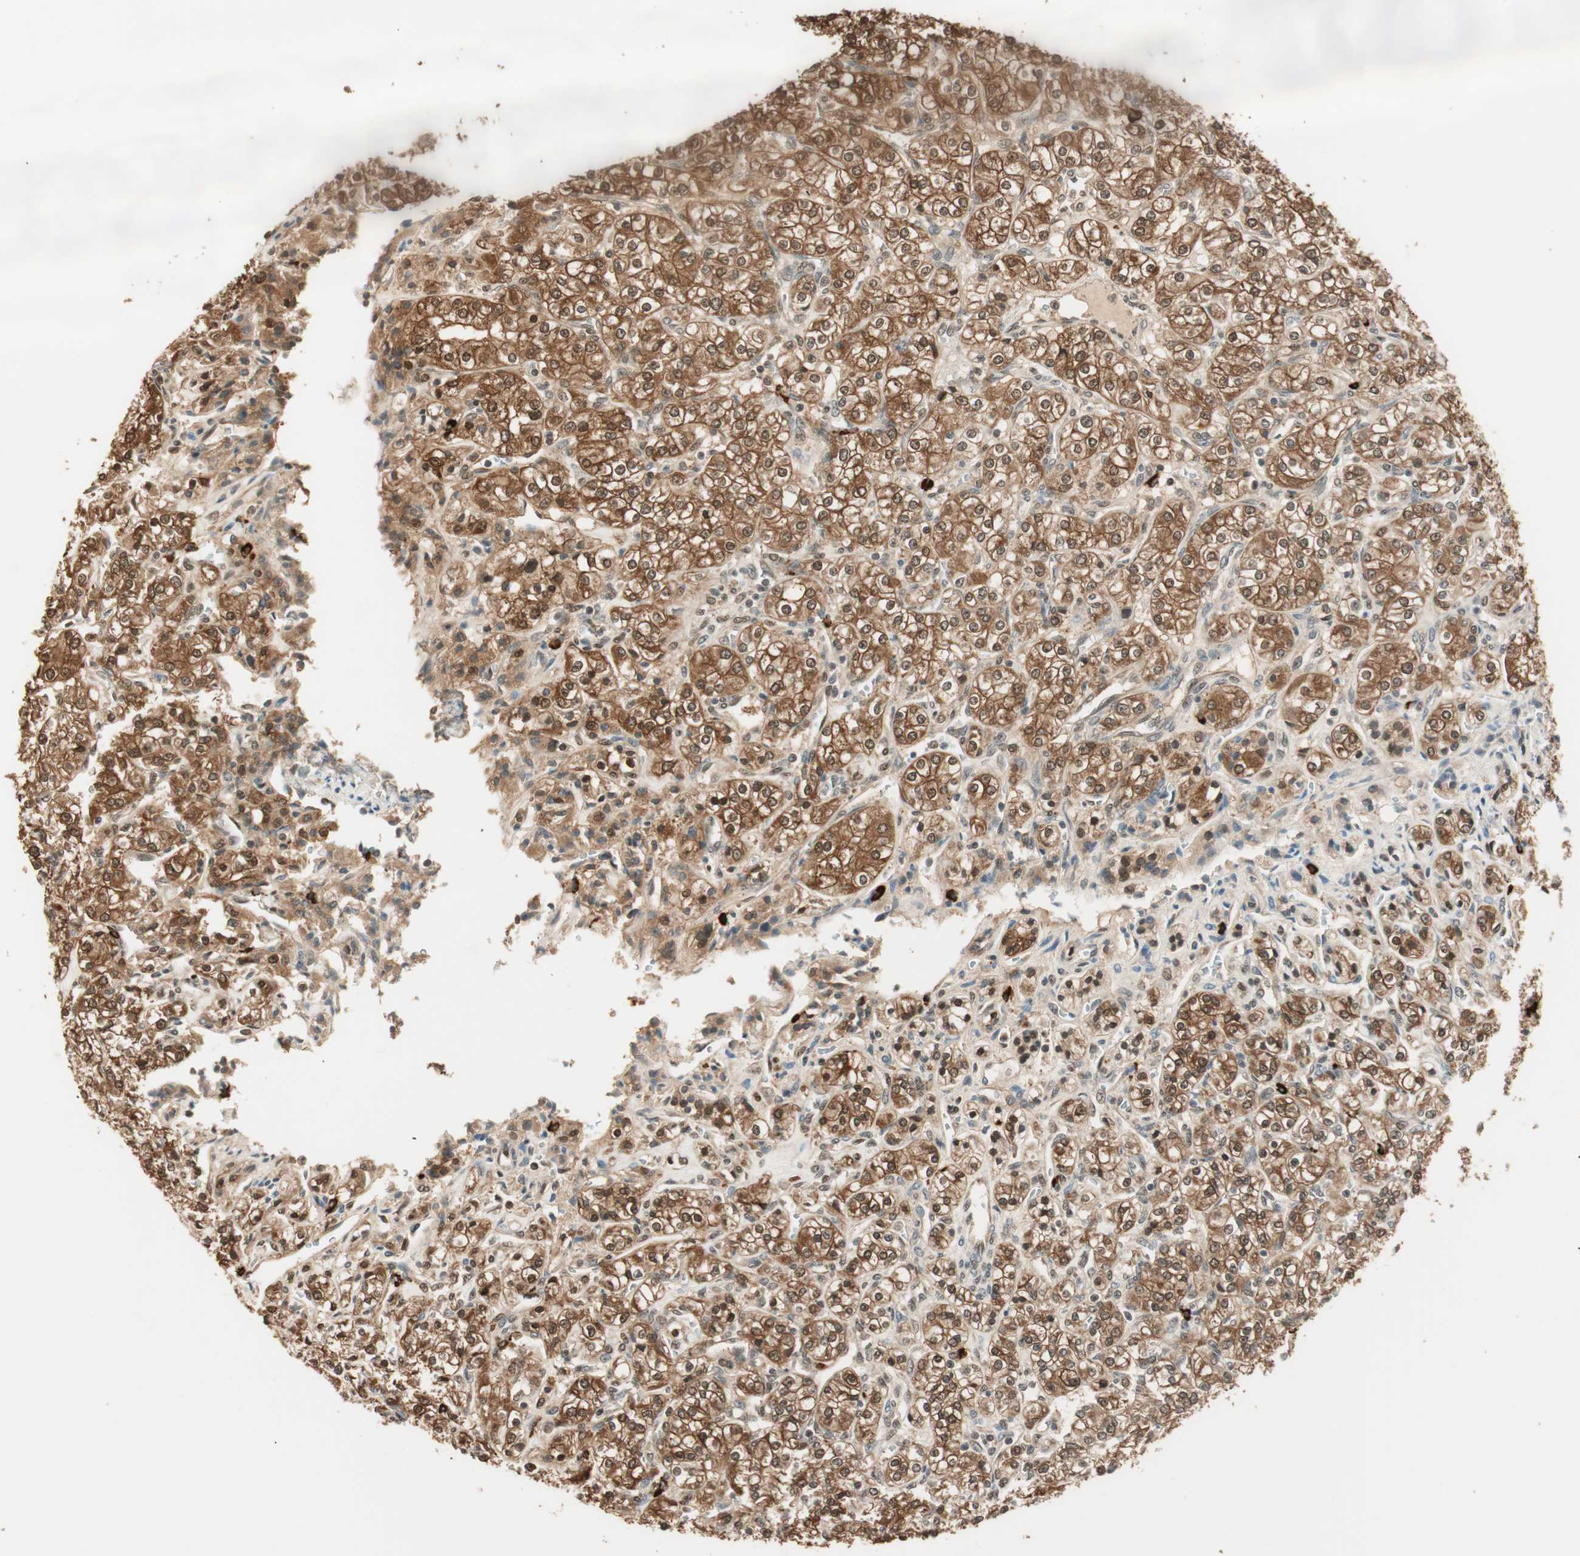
{"staining": {"intensity": "strong", "quantity": ">75%", "location": "cytoplasmic/membranous,nuclear"}, "tissue": "renal cancer", "cell_type": "Tumor cells", "image_type": "cancer", "snomed": [{"axis": "morphology", "description": "Adenocarcinoma, NOS"}, {"axis": "topography", "description": "Kidney"}], "caption": "Immunohistochemistry (DAB) staining of human renal adenocarcinoma exhibits strong cytoplasmic/membranous and nuclear protein positivity in about >75% of tumor cells.", "gene": "ZNF443", "patient": {"sex": "male", "age": 77}}